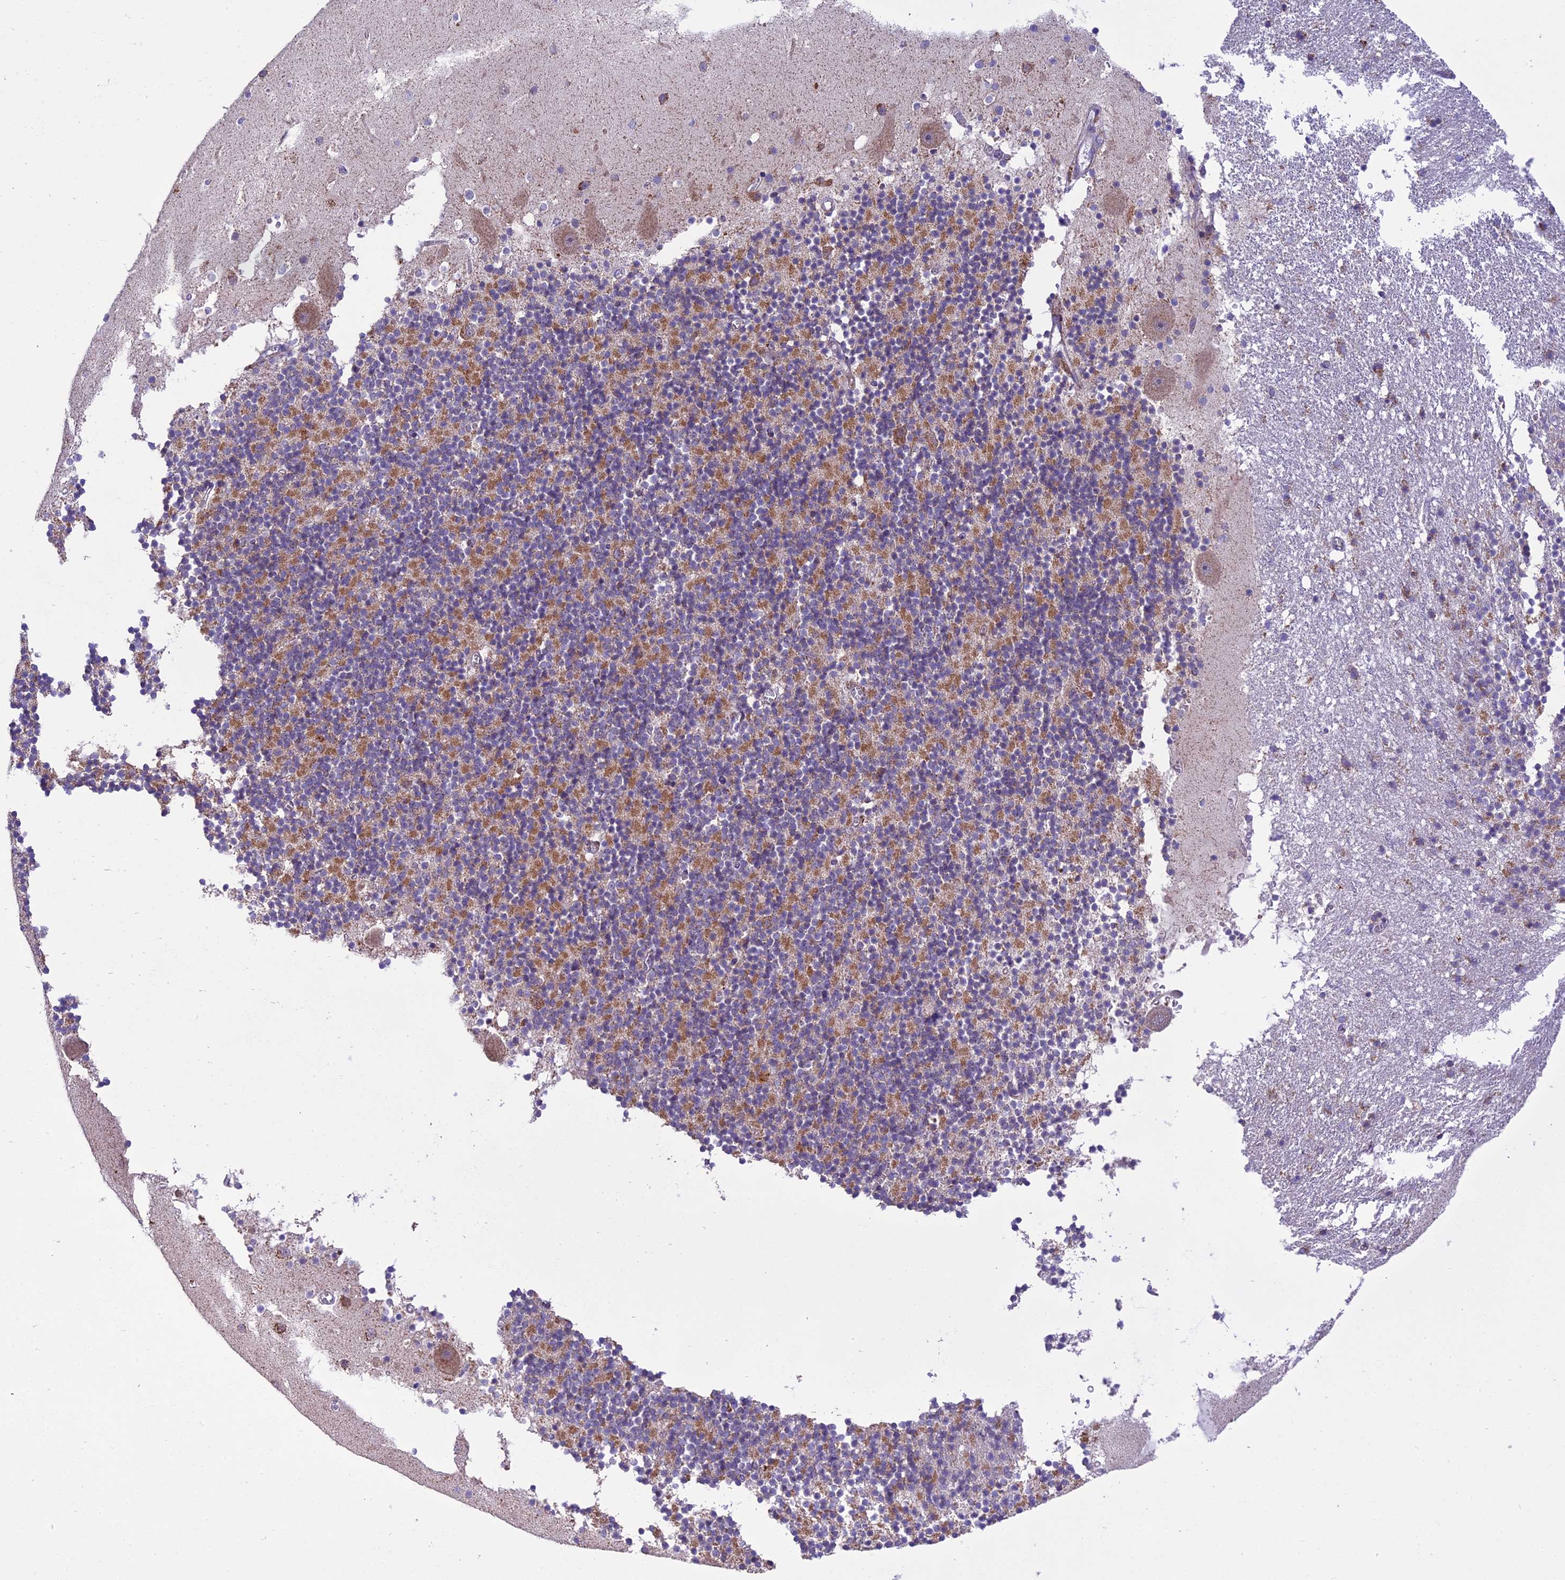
{"staining": {"intensity": "moderate", "quantity": "25%-75%", "location": "cytoplasmic/membranous"}, "tissue": "cerebellum", "cell_type": "Cells in granular layer", "image_type": "normal", "snomed": [{"axis": "morphology", "description": "Normal tissue, NOS"}, {"axis": "topography", "description": "Cerebellum"}], "caption": "Cerebellum stained with immunohistochemistry shows moderate cytoplasmic/membranous staining in approximately 25%-75% of cells in granular layer.", "gene": "MRPS34", "patient": {"sex": "male", "age": 54}}